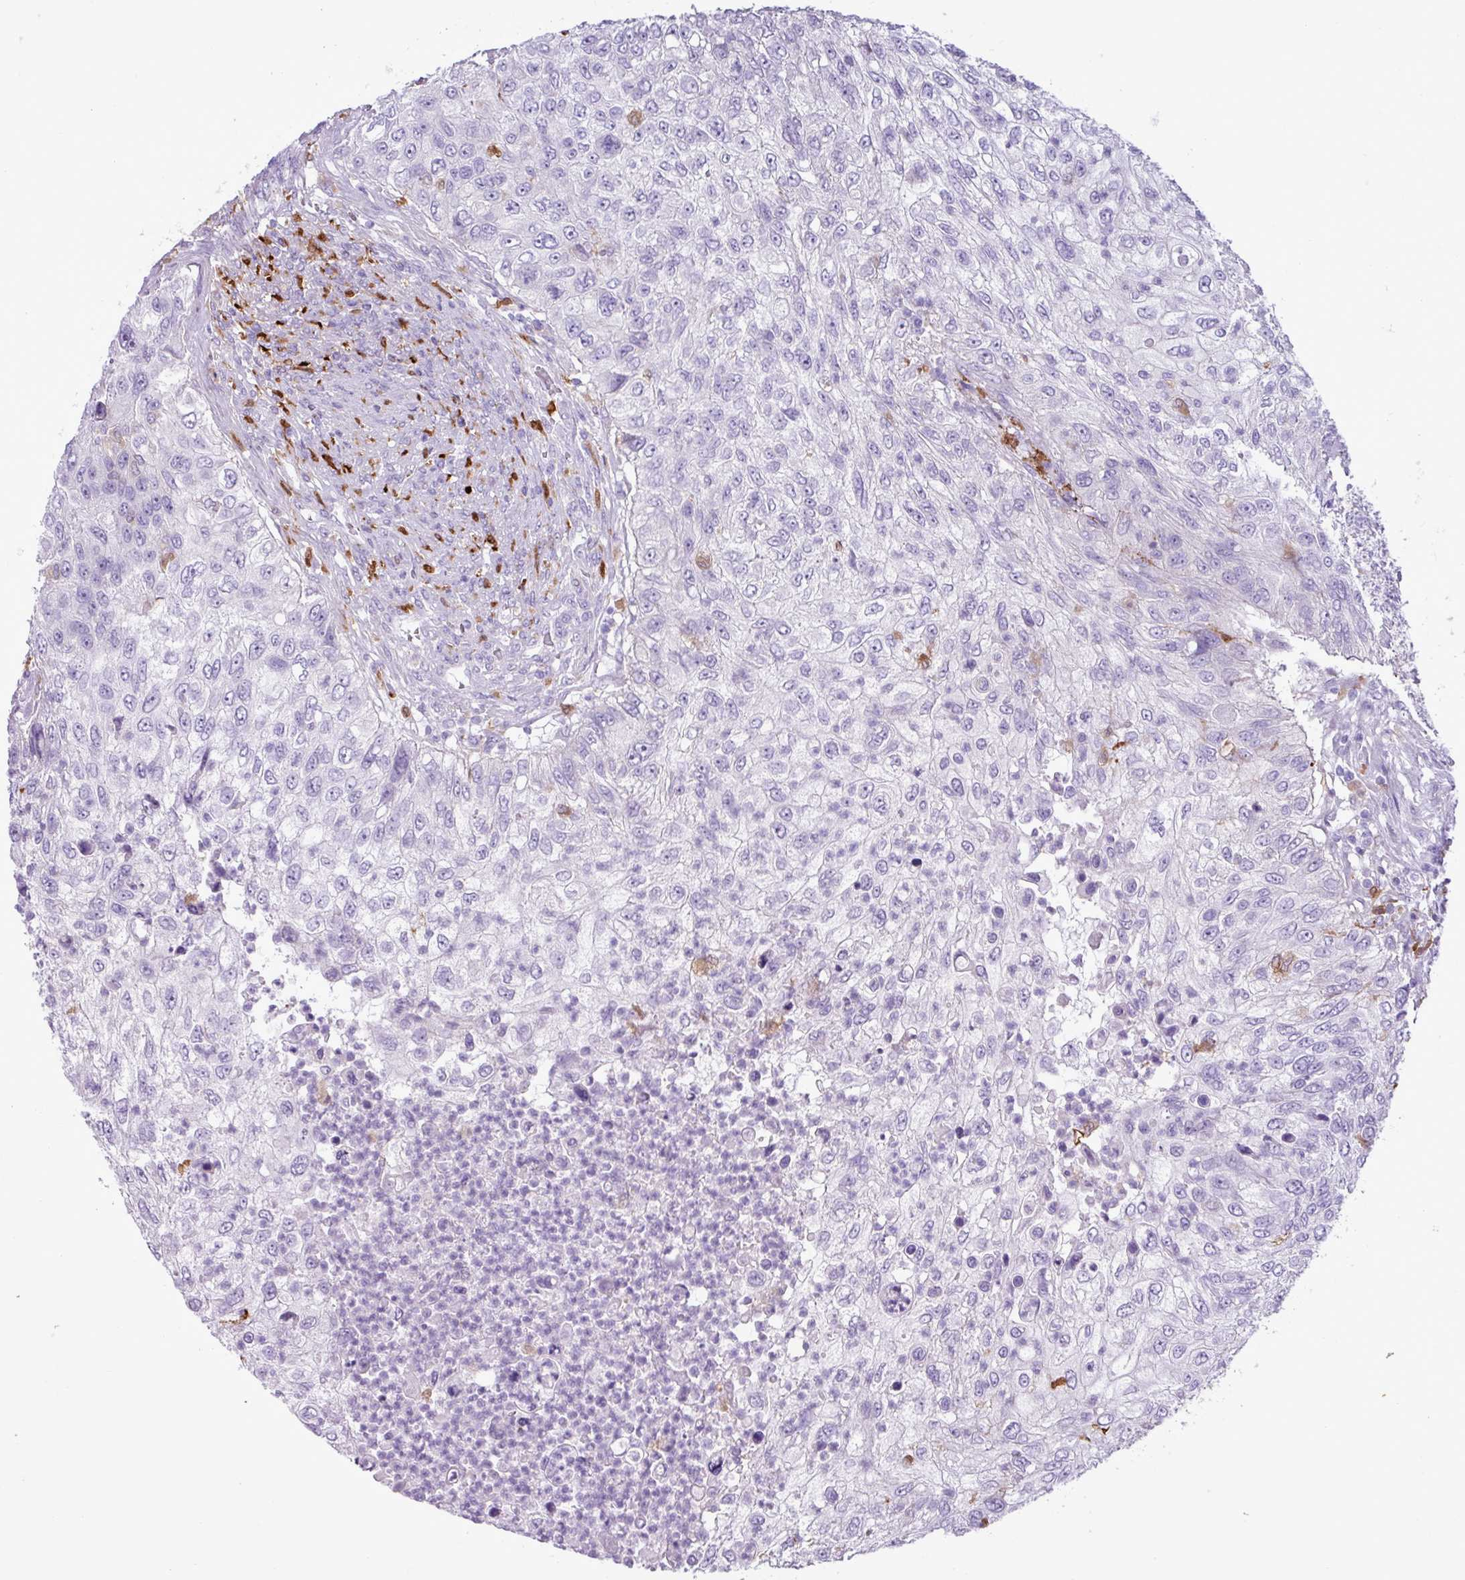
{"staining": {"intensity": "negative", "quantity": "none", "location": "none"}, "tissue": "urothelial cancer", "cell_type": "Tumor cells", "image_type": "cancer", "snomed": [{"axis": "morphology", "description": "Urothelial carcinoma, High grade"}, {"axis": "topography", "description": "Urinary bladder"}], "caption": "This is a histopathology image of IHC staining of high-grade urothelial carcinoma, which shows no positivity in tumor cells. (Immunohistochemistry, brightfield microscopy, high magnification).", "gene": "TMEM200C", "patient": {"sex": "female", "age": 60}}